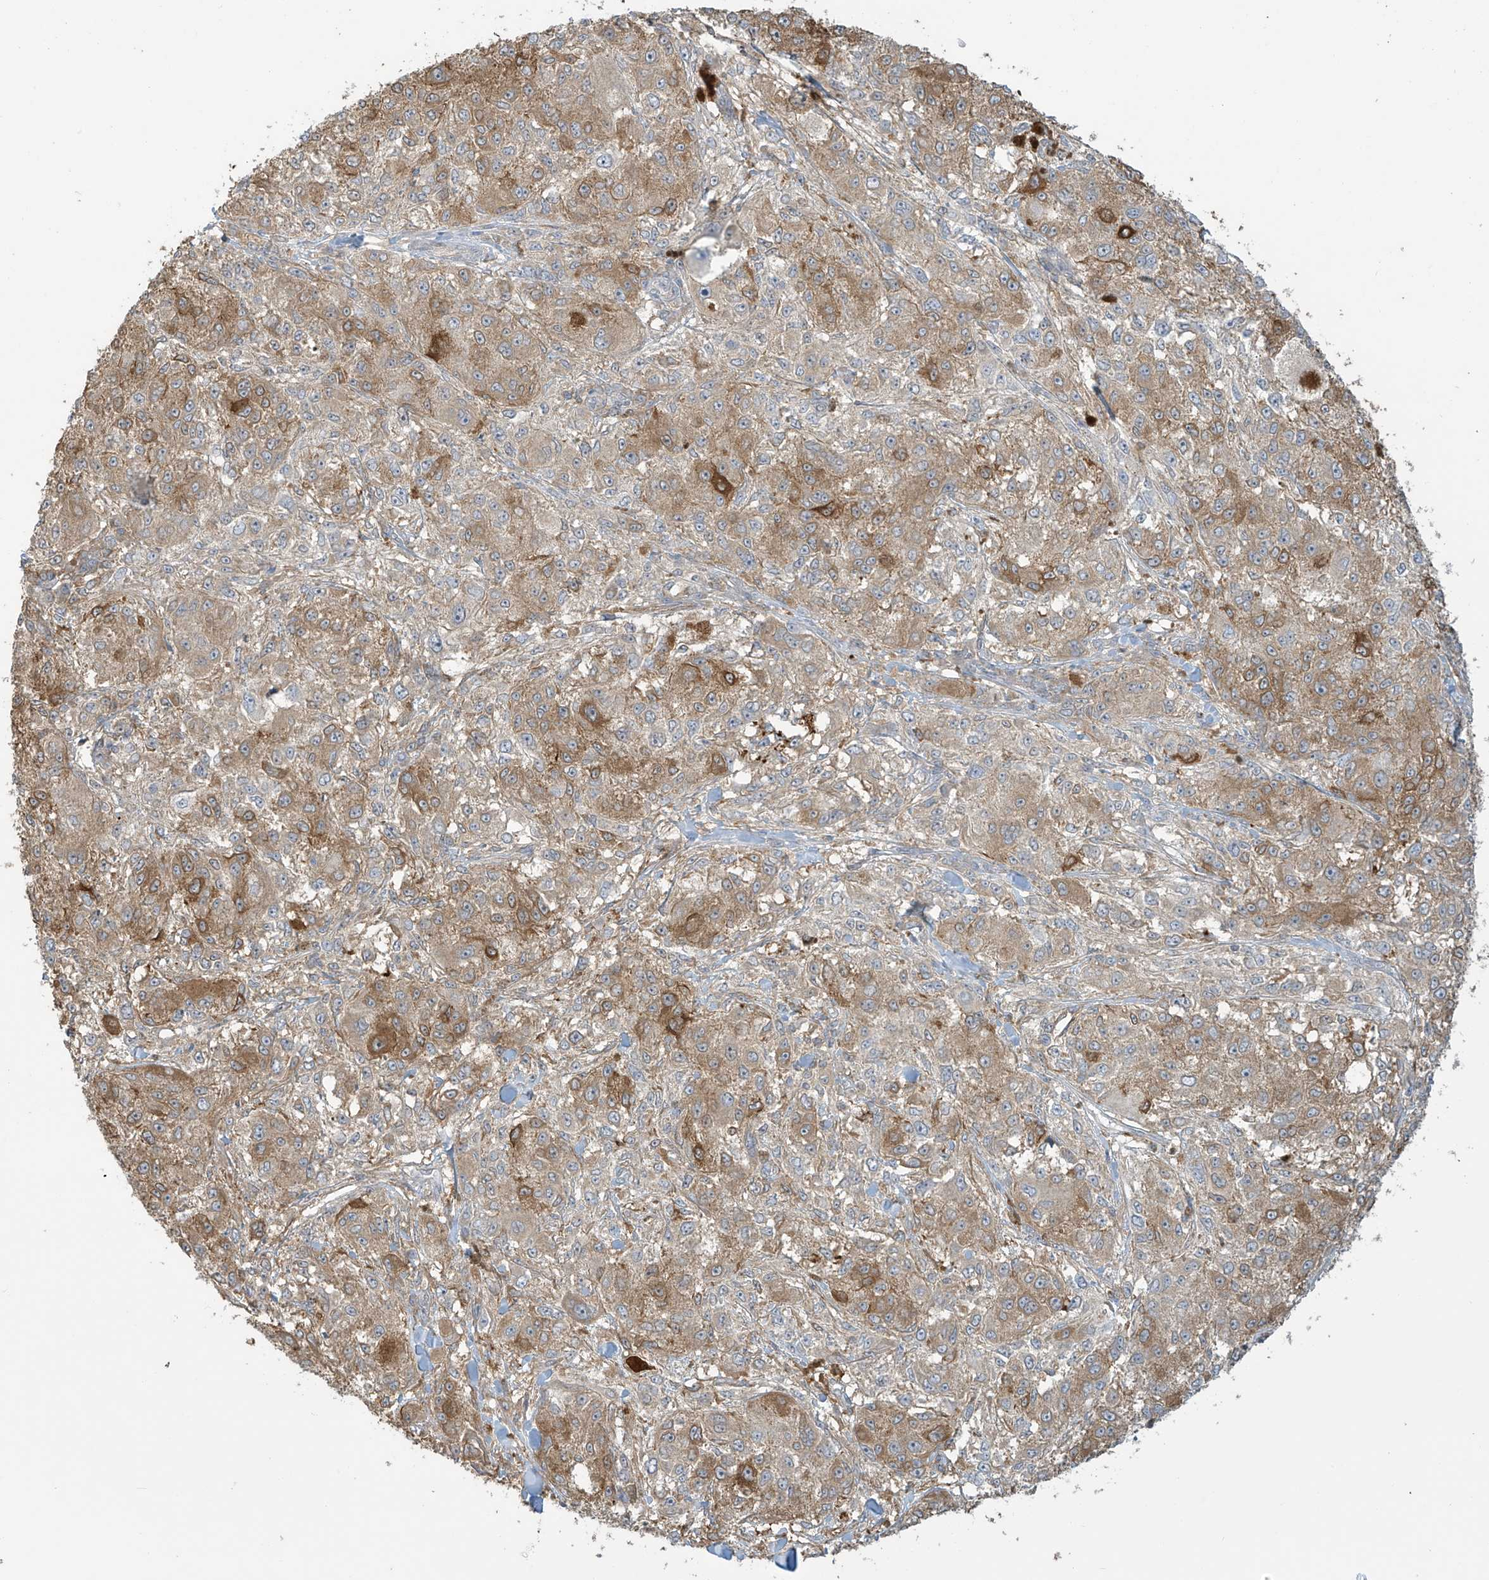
{"staining": {"intensity": "moderate", "quantity": ">75%", "location": "cytoplasmic/membranous"}, "tissue": "melanoma", "cell_type": "Tumor cells", "image_type": "cancer", "snomed": [{"axis": "morphology", "description": "Necrosis, NOS"}, {"axis": "morphology", "description": "Malignant melanoma, NOS"}, {"axis": "topography", "description": "Skin"}], "caption": "About >75% of tumor cells in human melanoma demonstrate moderate cytoplasmic/membranous protein expression as visualized by brown immunohistochemical staining.", "gene": "TAGAP", "patient": {"sex": "female", "age": 87}}